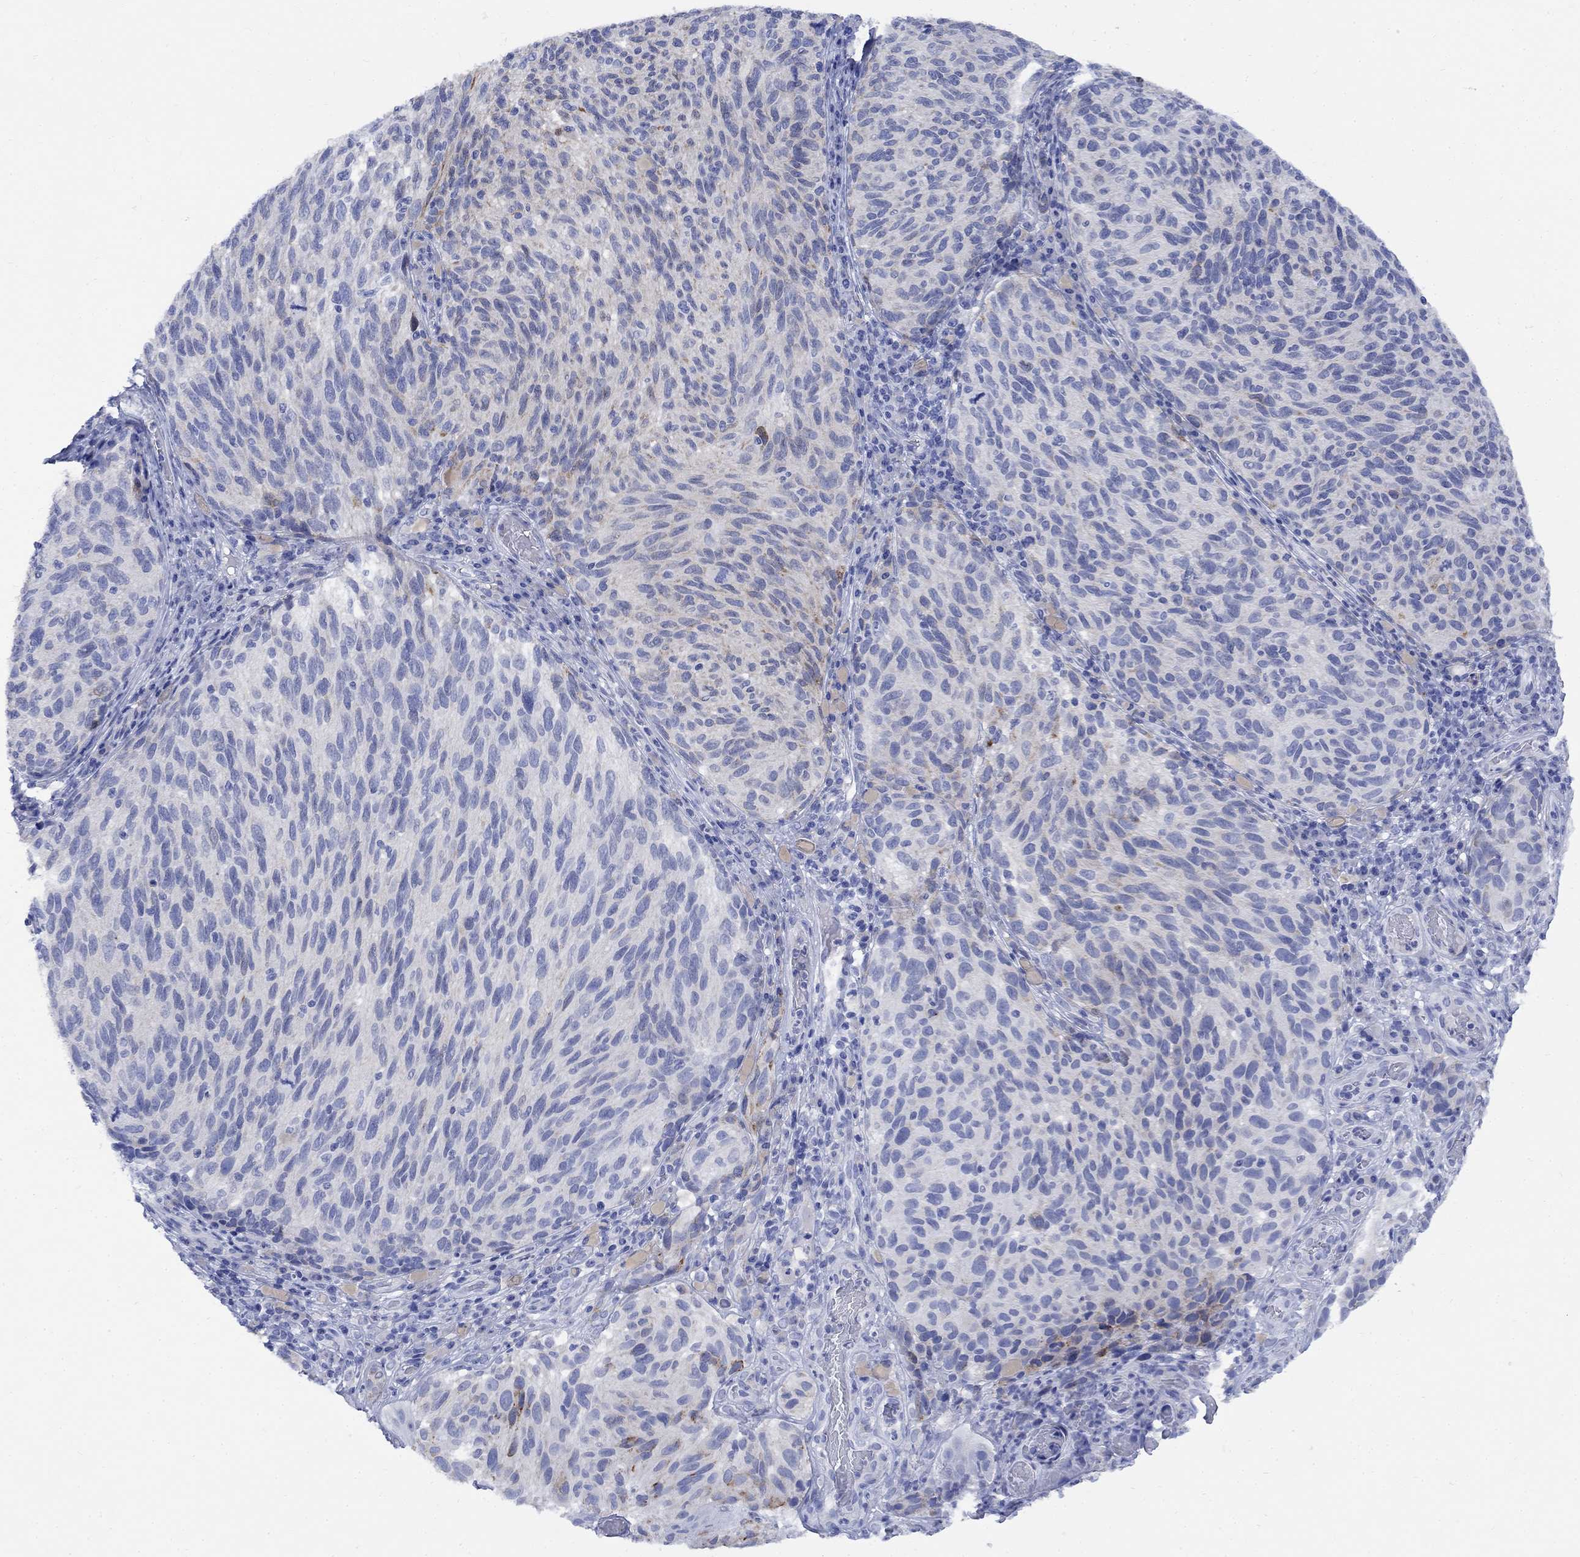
{"staining": {"intensity": "weak", "quantity": "25%-75%", "location": "cytoplasmic/membranous"}, "tissue": "melanoma", "cell_type": "Tumor cells", "image_type": "cancer", "snomed": [{"axis": "morphology", "description": "Malignant melanoma, NOS"}, {"axis": "topography", "description": "Skin"}], "caption": "Protein staining exhibits weak cytoplasmic/membranous positivity in approximately 25%-75% of tumor cells in malignant melanoma.", "gene": "MYL1", "patient": {"sex": "female", "age": 73}}